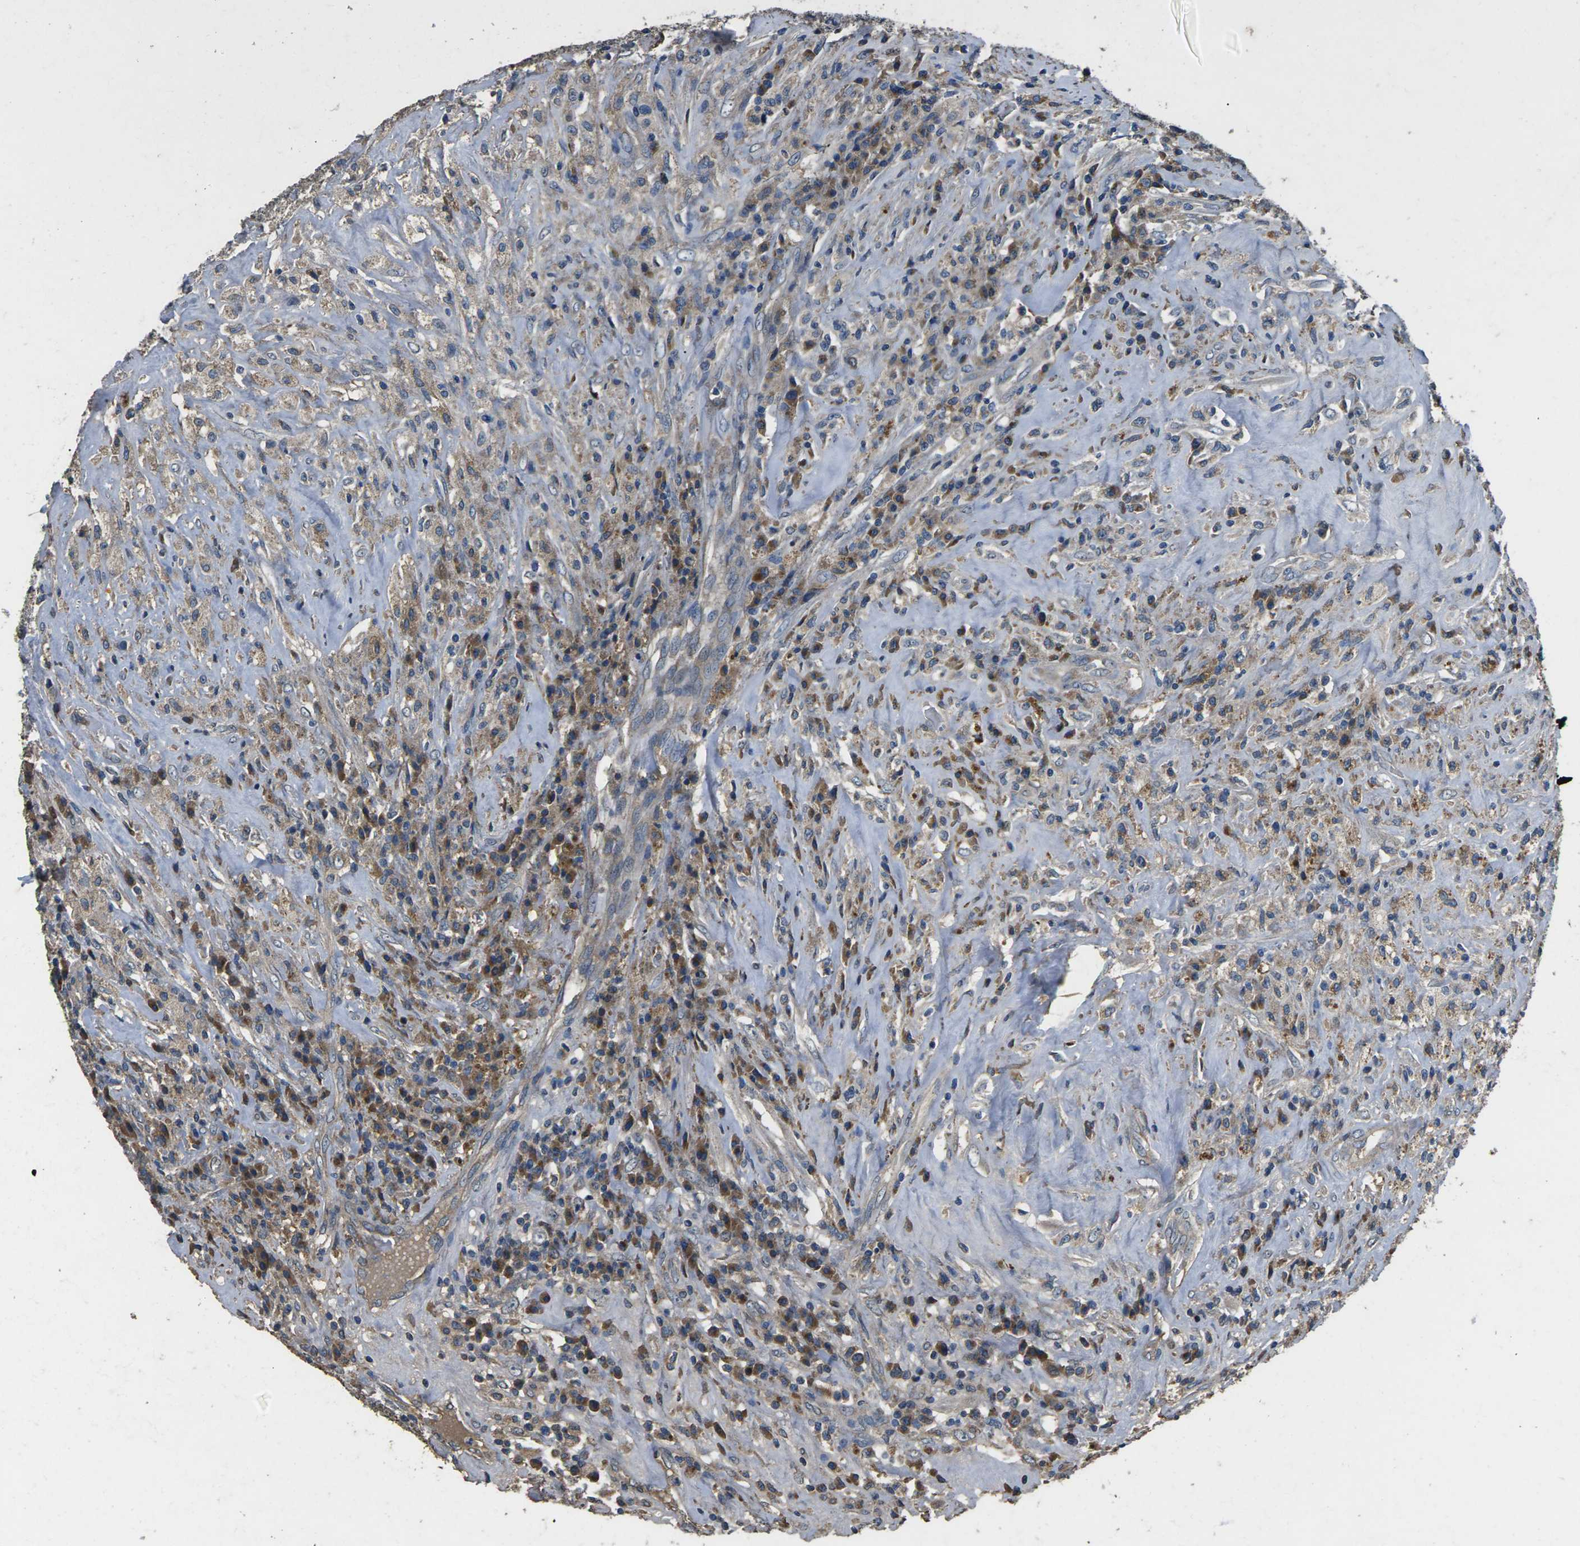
{"staining": {"intensity": "negative", "quantity": "none", "location": "none"}, "tissue": "testis cancer", "cell_type": "Tumor cells", "image_type": "cancer", "snomed": [{"axis": "morphology", "description": "Necrosis, NOS"}, {"axis": "morphology", "description": "Carcinoma, Embryonal, NOS"}, {"axis": "topography", "description": "Testis"}], "caption": "Tumor cells show no significant protein expression in testis cancer (embryonal carcinoma).", "gene": "B4GAT1", "patient": {"sex": "male", "age": 19}}